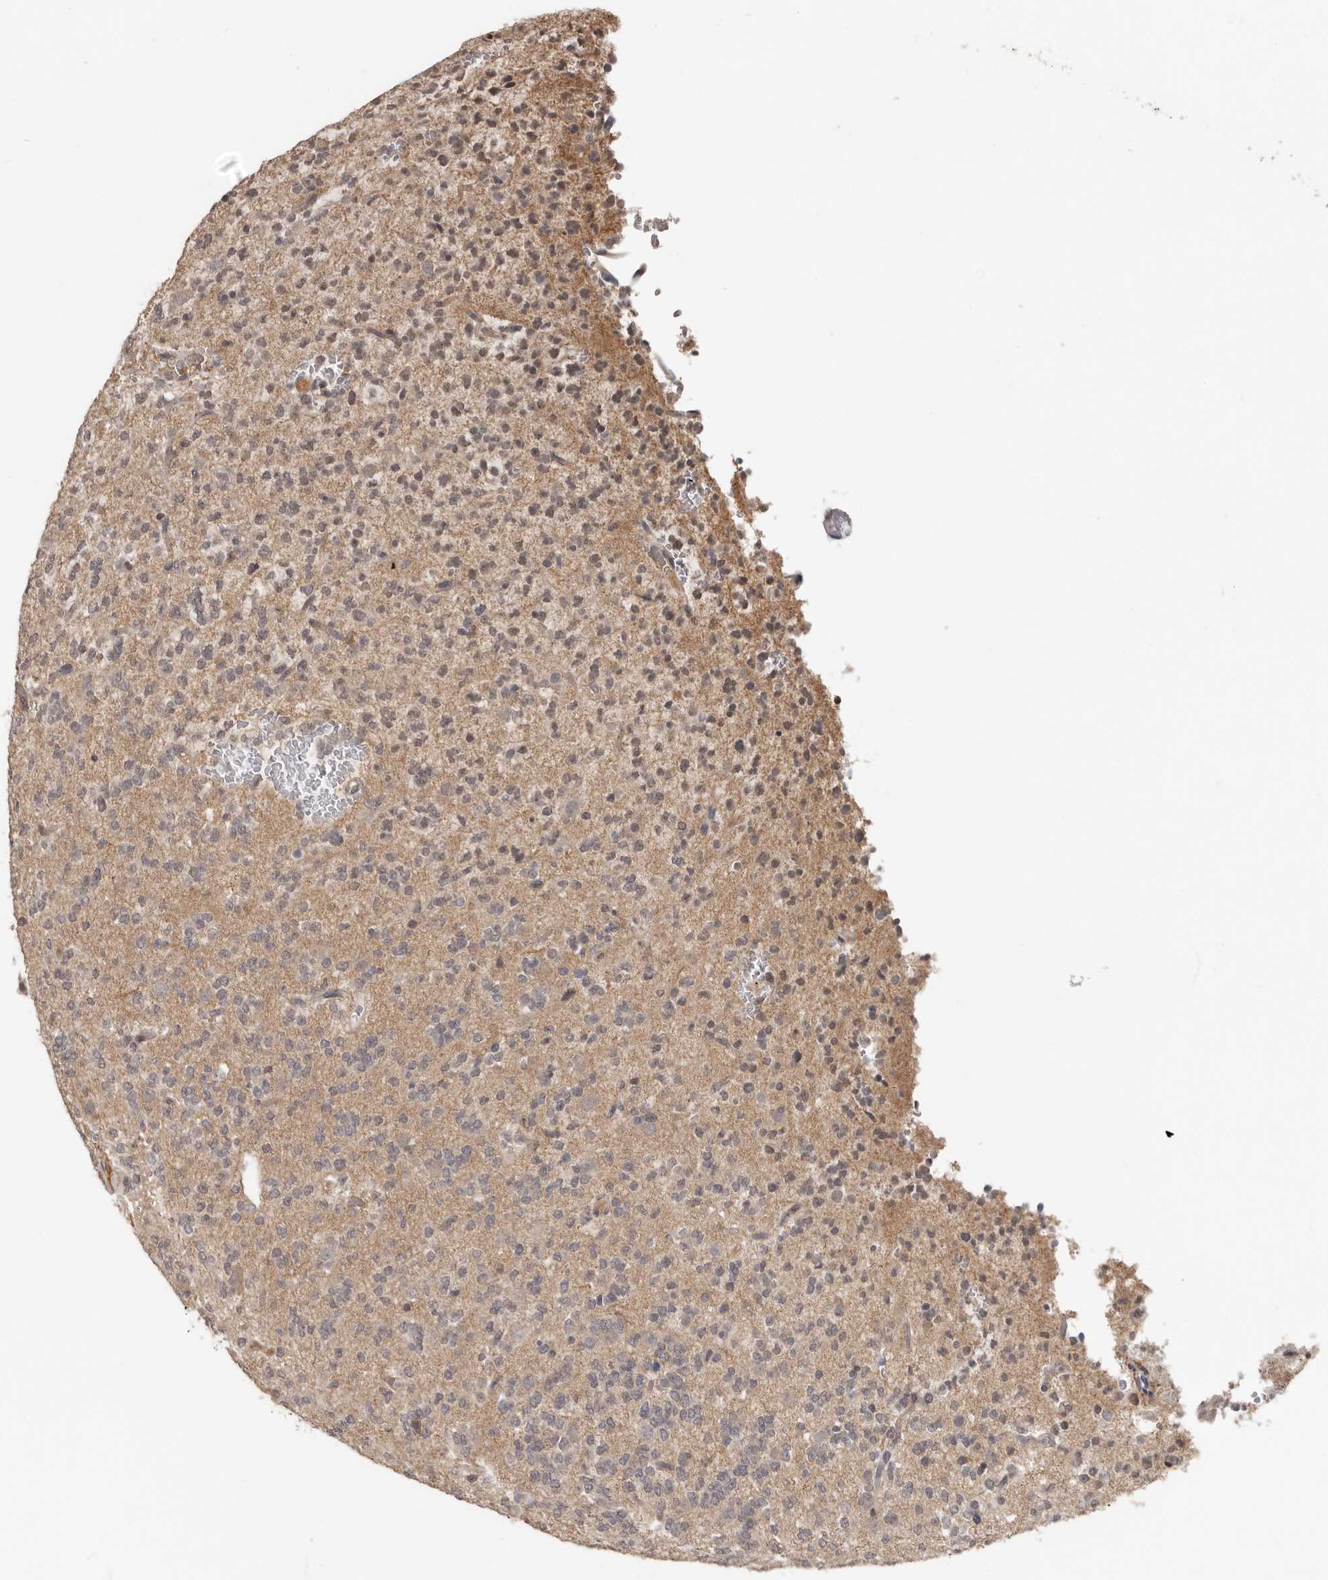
{"staining": {"intensity": "negative", "quantity": "none", "location": "none"}, "tissue": "glioma", "cell_type": "Tumor cells", "image_type": "cancer", "snomed": [{"axis": "morphology", "description": "Glioma, malignant, Low grade"}, {"axis": "topography", "description": "Brain"}], "caption": "Protein analysis of glioma reveals no significant positivity in tumor cells. (Stains: DAB immunohistochemistry with hematoxylin counter stain, Microscopy: brightfield microscopy at high magnification).", "gene": "LRGUK", "patient": {"sex": "male", "age": 38}}